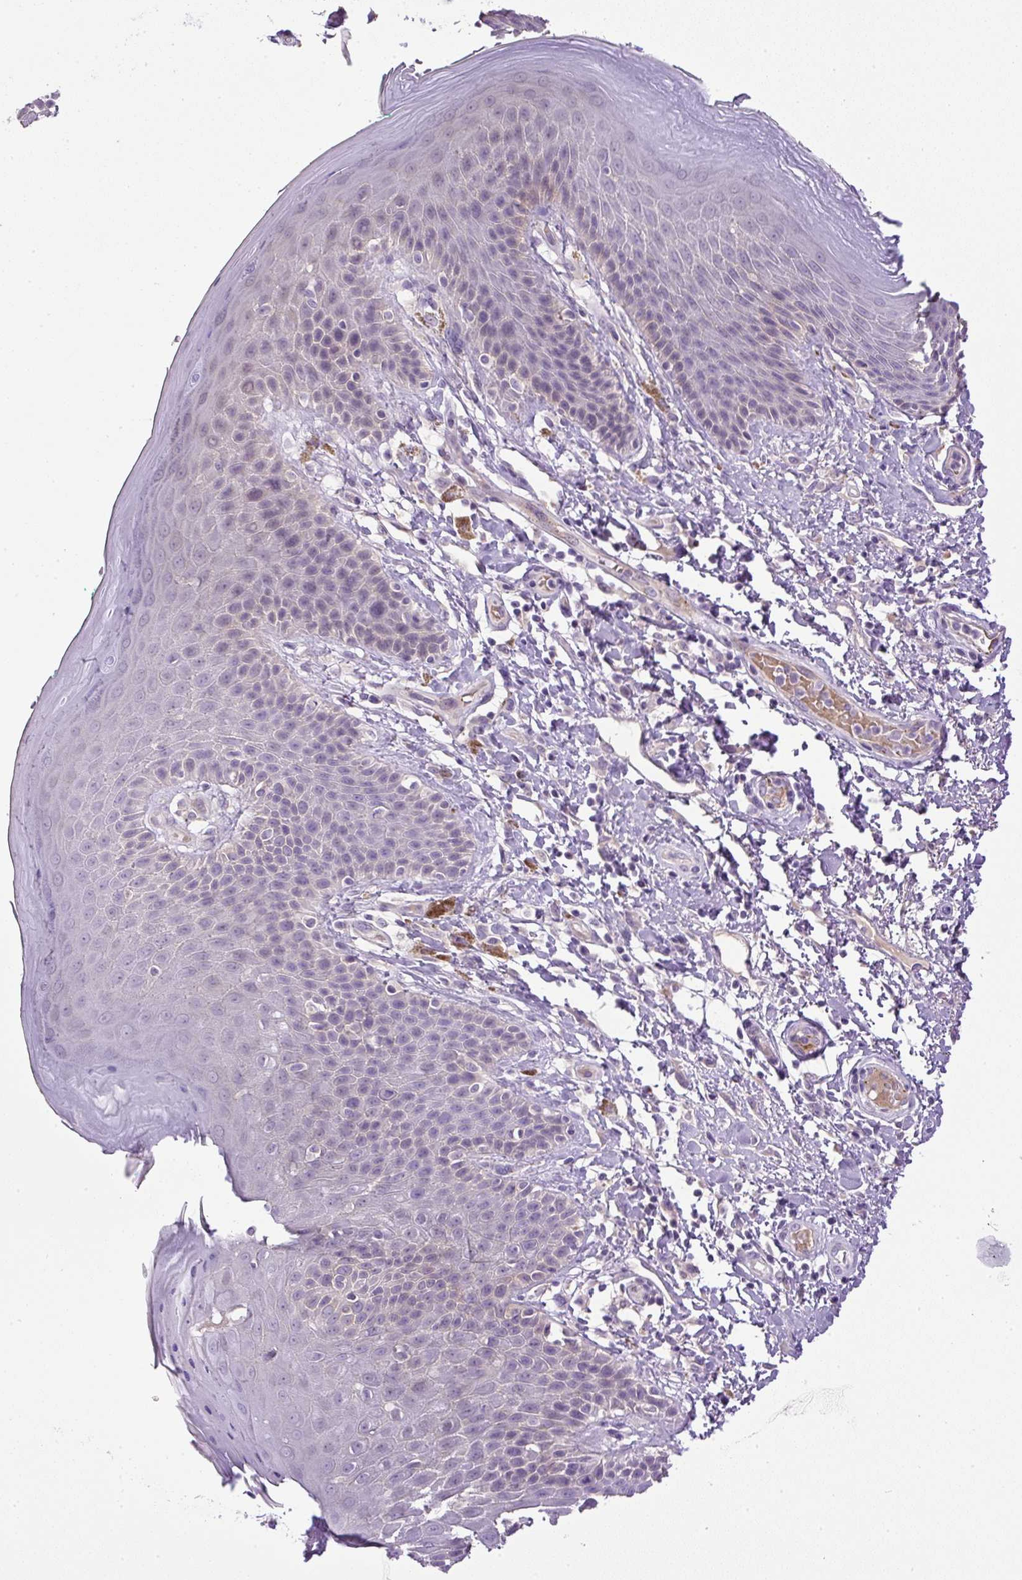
{"staining": {"intensity": "negative", "quantity": "none", "location": "none"}, "tissue": "skin", "cell_type": "Epidermal cells", "image_type": "normal", "snomed": [{"axis": "morphology", "description": "Normal tissue, NOS"}, {"axis": "topography", "description": "Peripheral nerve tissue"}], "caption": "There is no significant staining in epidermal cells of skin. (Stains: DAB (3,3'-diaminobenzidine) immunohistochemistry with hematoxylin counter stain, Microscopy: brightfield microscopy at high magnification).", "gene": "LEFTY1", "patient": {"sex": "male", "age": 51}}